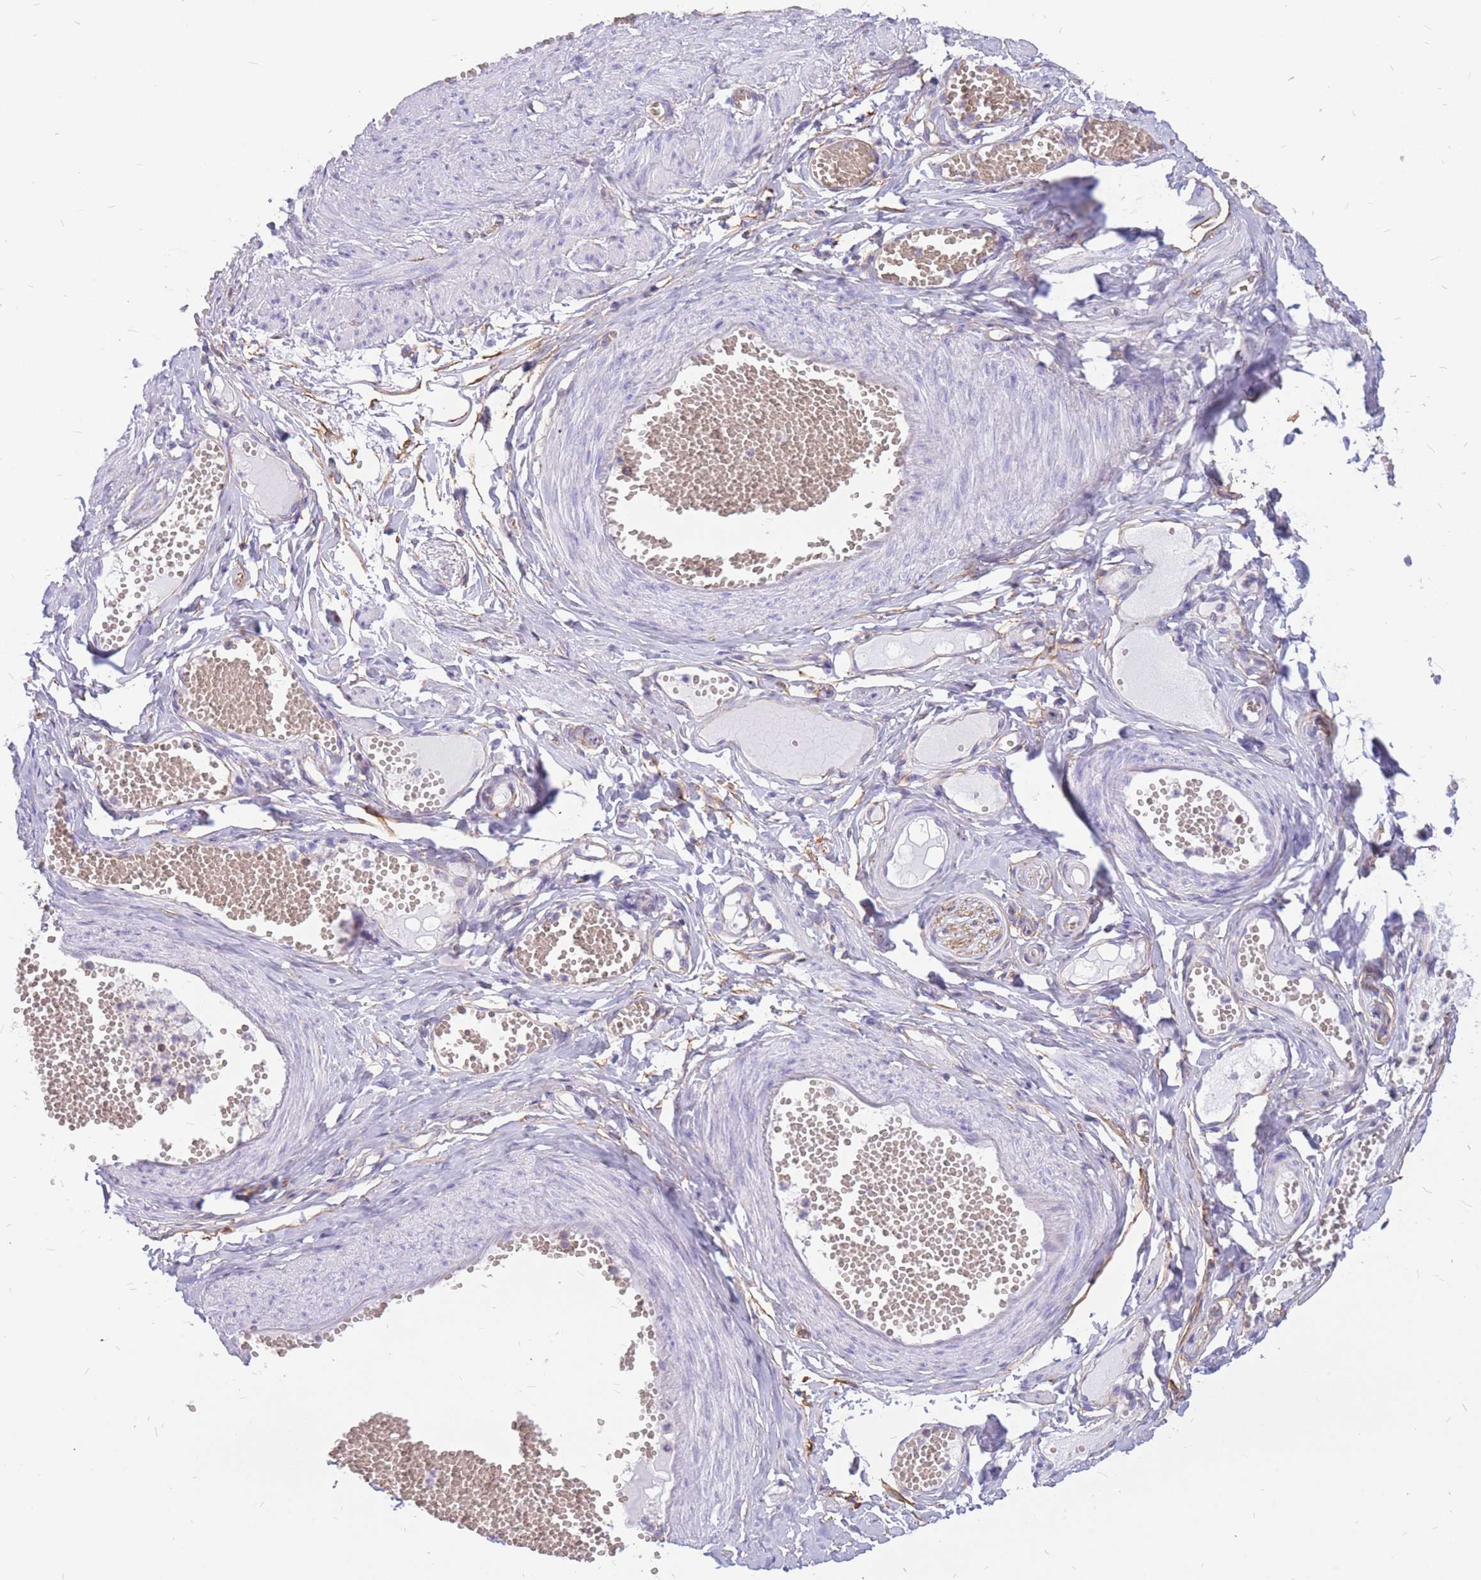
{"staining": {"intensity": "moderate", "quantity": ">75%", "location": "cytoplasmic/membranous"}, "tissue": "soft tissue", "cell_type": "Fibroblasts", "image_type": "normal", "snomed": [{"axis": "morphology", "description": "Normal tissue, NOS"}, {"axis": "topography", "description": "Smooth muscle"}, {"axis": "topography", "description": "Peripheral nerve tissue"}], "caption": "Immunohistochemistry (IHC) of normal soft tissue displays medium levels of moderate cytoplasmic/membranous expression in approximately >75% of fibroblasts.", "gene": "ADD2", "patient": {"sex": "female", "age": 39}}